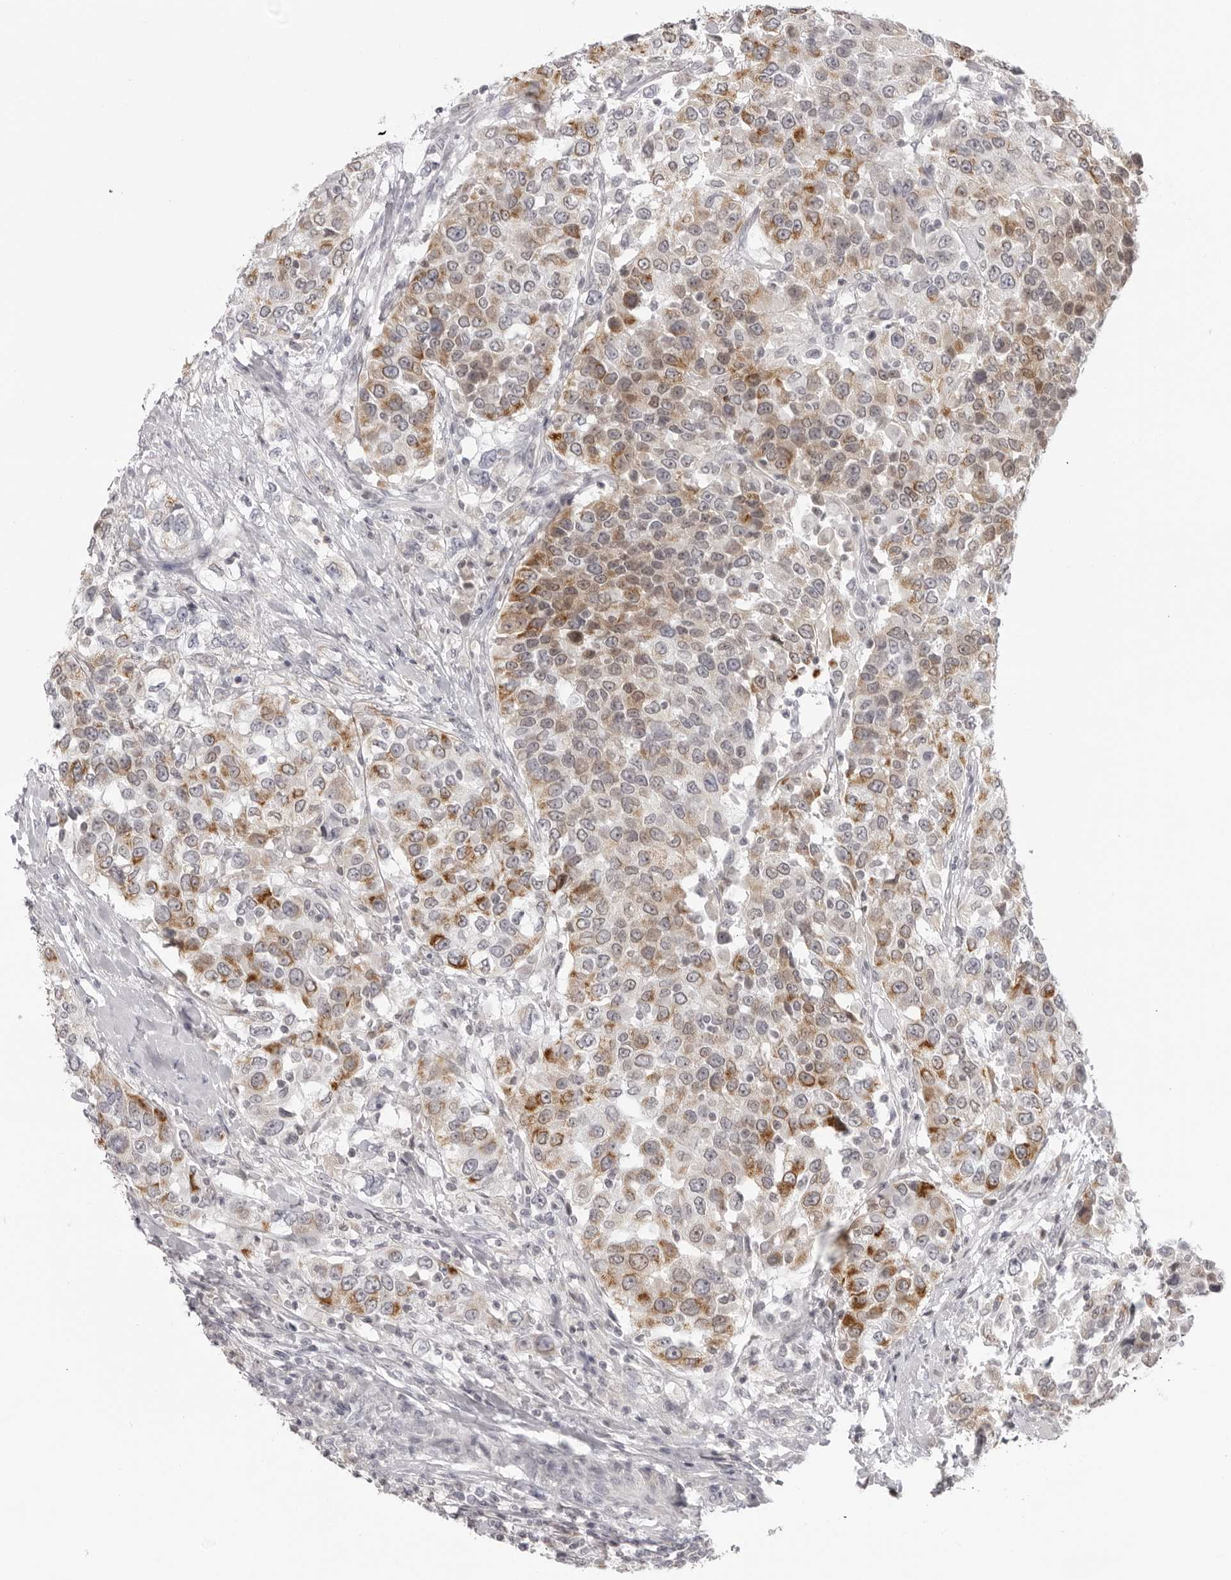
{"staining": {"intensity": "moderate", "quantity": "25%-75%", "location": "cytoplasmic/membranous"}, "tissue": "urothelial cancer", "cell_type": "Tumor cells", "image_type": "cancer", "snomed": [{"axis": "morphology", "description": "Urothelial carcinoma, High grade"}, {"axis": "topography", "description": "Urinary bladder"}], "caption": "Human high-grade urothelial carcinoma stained with a protein marker demonstrates moderate staining in tumor cells.", "gene": "ACP6", "patient": {"sex": "female", "age": 80}}